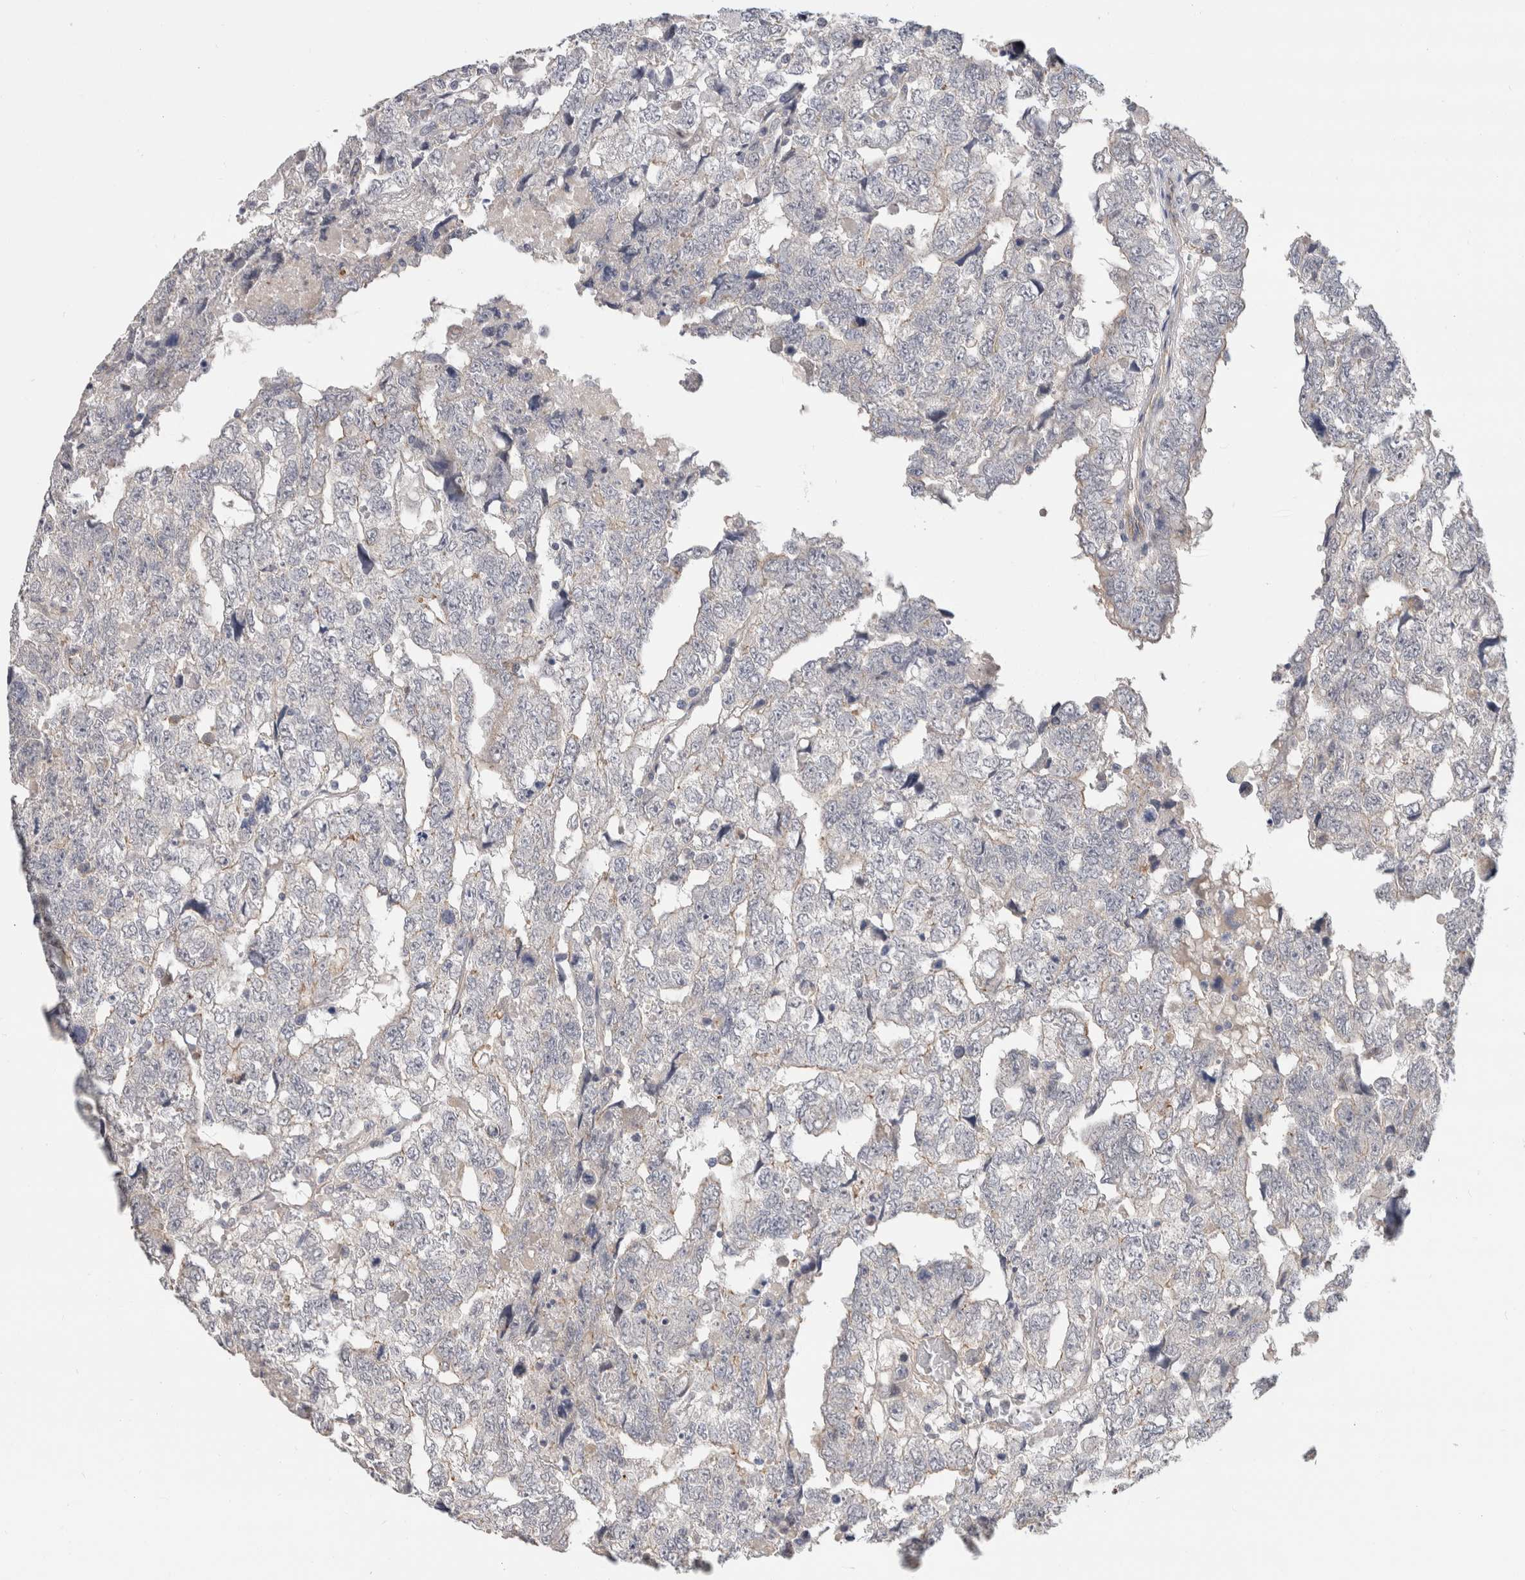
{"staining": {"intensity": "weak", "quantity": "<25%", "location": "cytoplasmic/membranous"}, "tissue": "testis cancer", "cell_type": "Tumor cells", "image_type": "cancer", "snomed": [{"axis": "morphology", "description": "Carcinoma, Embryonal, NOS"}, {"axis": "topography", "description": "Testis"}], "caption": "There is no significant staining in tumor cells of testis embryonal carcinoma.", "gene": "AFP", "patient": {"sex": "male", "age": 36}}